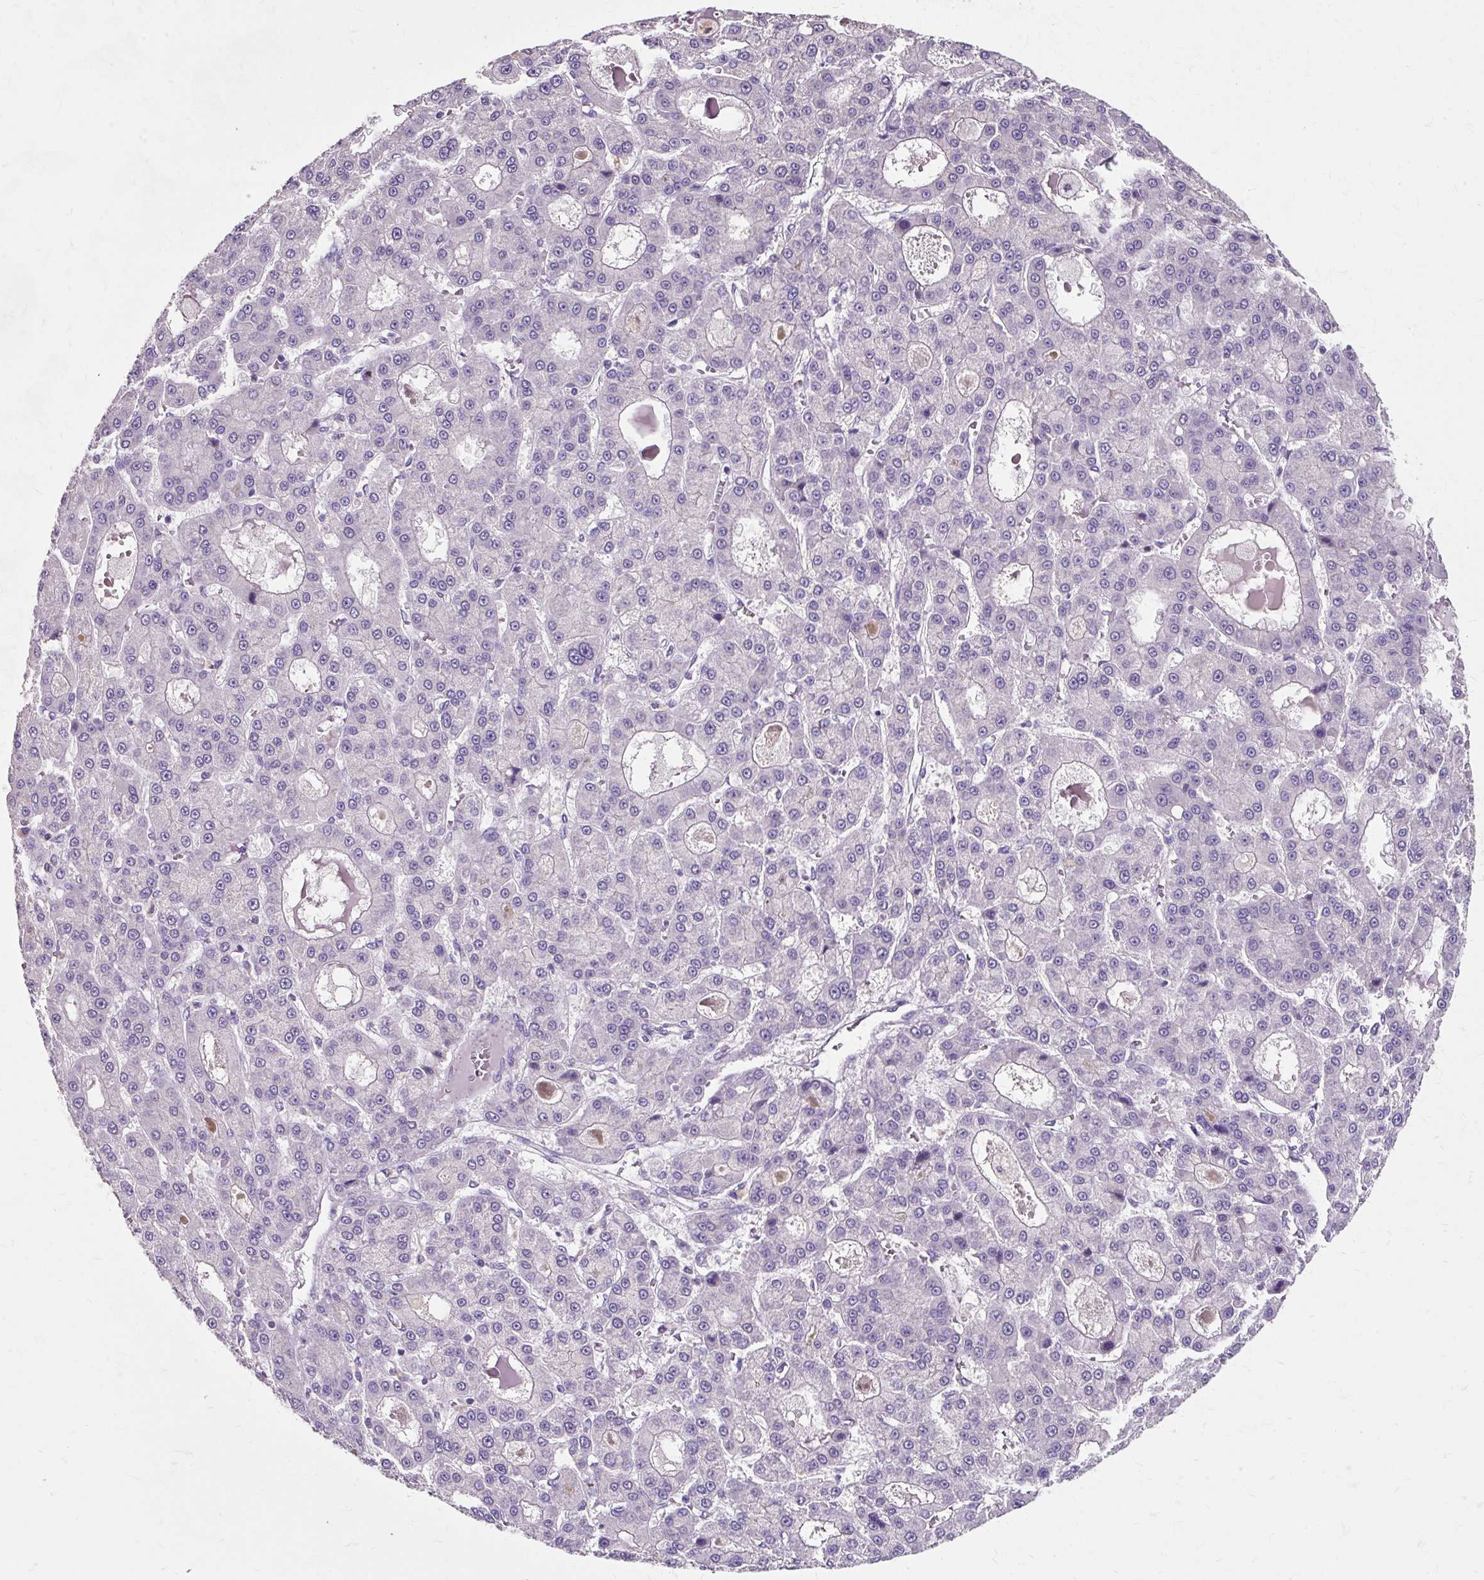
{"staining": {"intensity": "negative", "quantity": "none", "location": "none"}, "tissue": "liver cancer", "cell_type": "Tumor cells", "image_type": "cancer", "snomed": [{"axis": "morphology", "description": "Carcinoma, Hepatocellular, NOS"}, {"axis": "topography", "description": "Liver"}], "caption": "This is an immunohistochemistry image of hepatocellular carcinoma (liver). There is no positivity in tumor cells.", "gene": "KLHL24", "patient": {"sex": "male", "age": 70}}